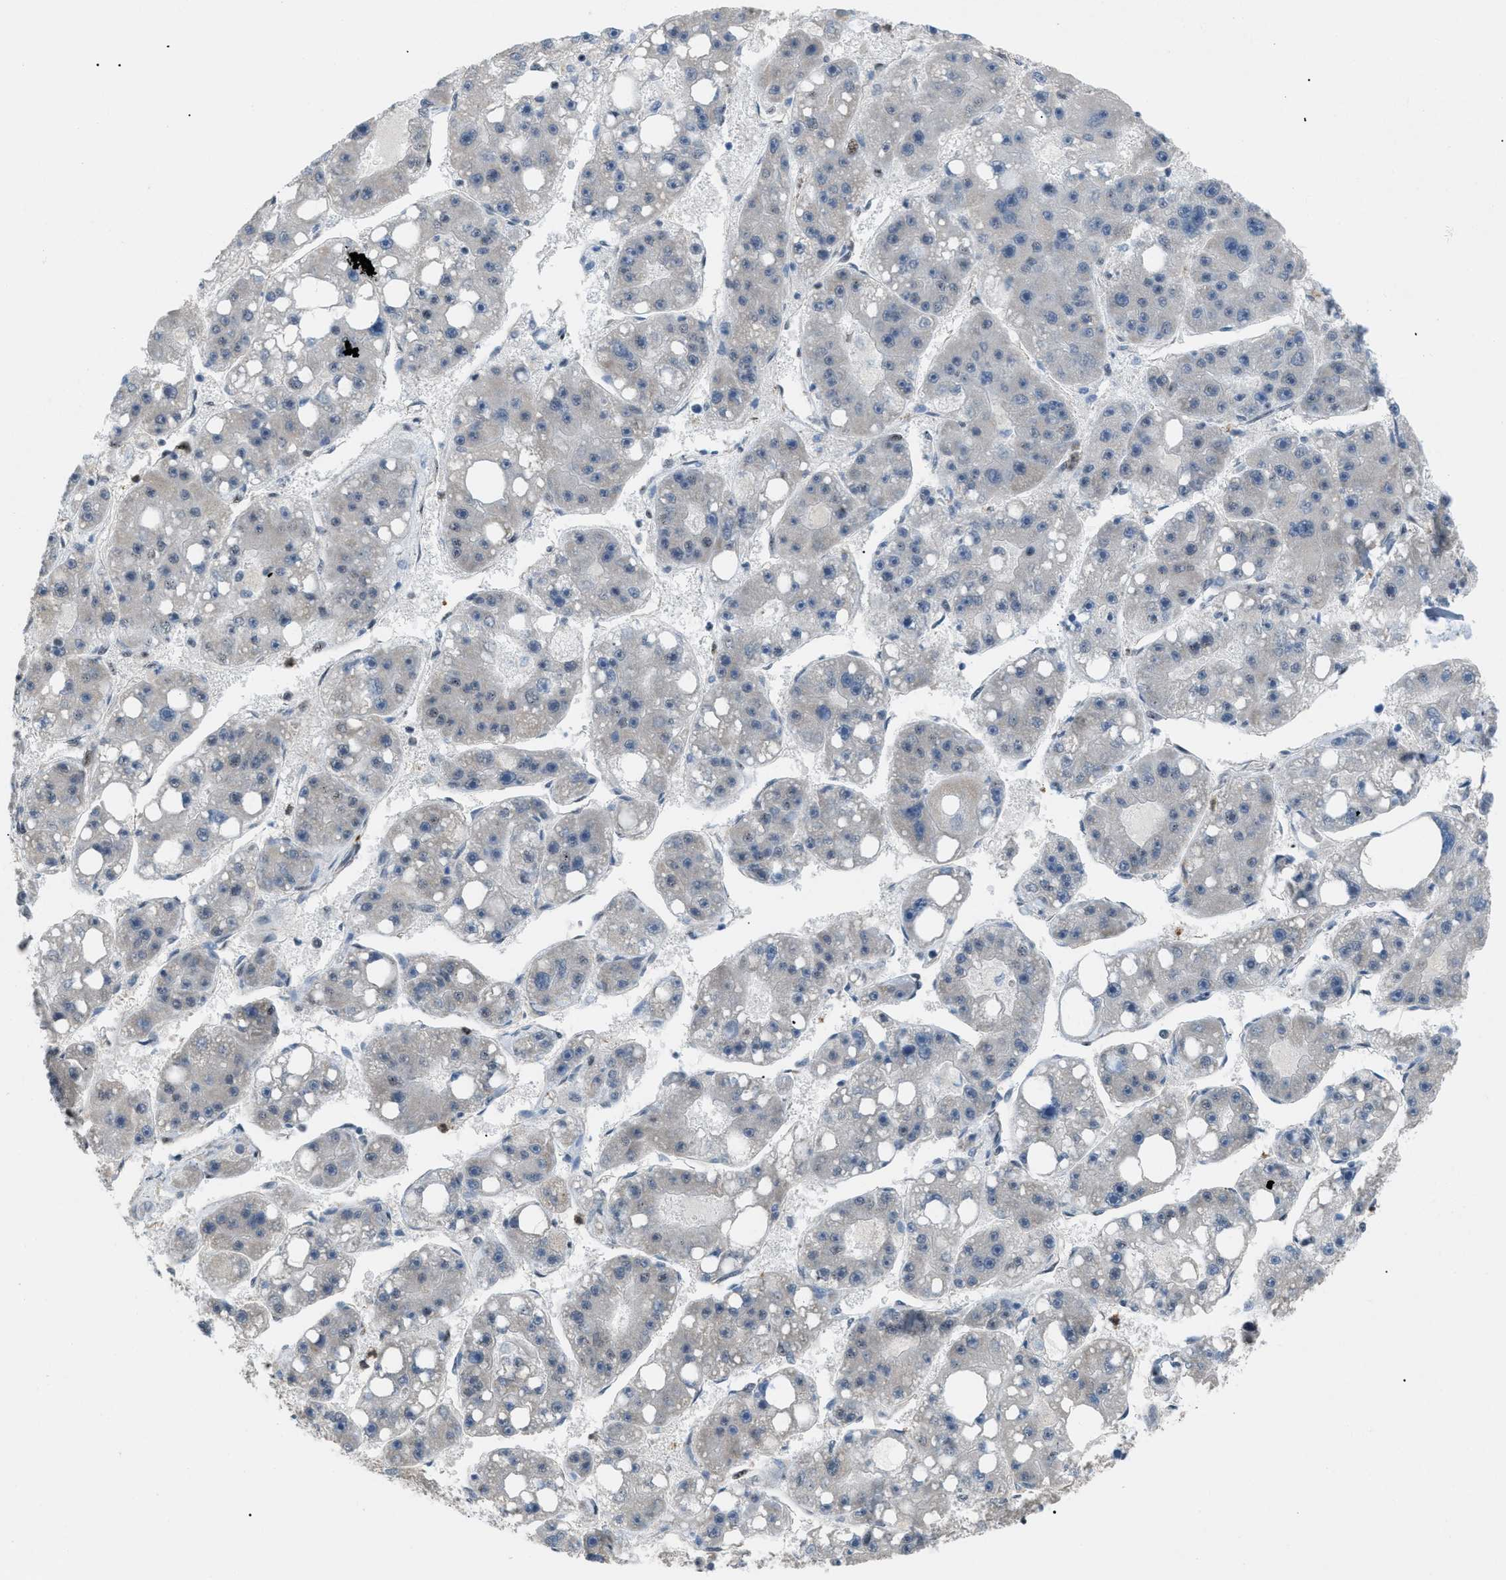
{"staining": {"intensity": "negative", "quantity": "none", "location": "none"}, "tissue": "liver cancer", "cell_type": "Tumor cells", "image_type": "cancer", "snomed": [{"axis": "morphology", "description": "Carcinoma, Hepatocellular, NOS"}, {"axis": "topography", "description": "Liver"}], "caption": "High power microscopy photomicrograph of an immunohistochemistry photomicrograph of hepatocellular carcinoma (liver), revealing no significant expression in tumor cells. (Stains: DAB (3,3'-diaminobenzidine) IHC with hematoxylin counter stain, Microscopy: brightfield microscopy at high magnification).", "gene": "CDR2", "patient": {"sex": "female", "age": 61}}